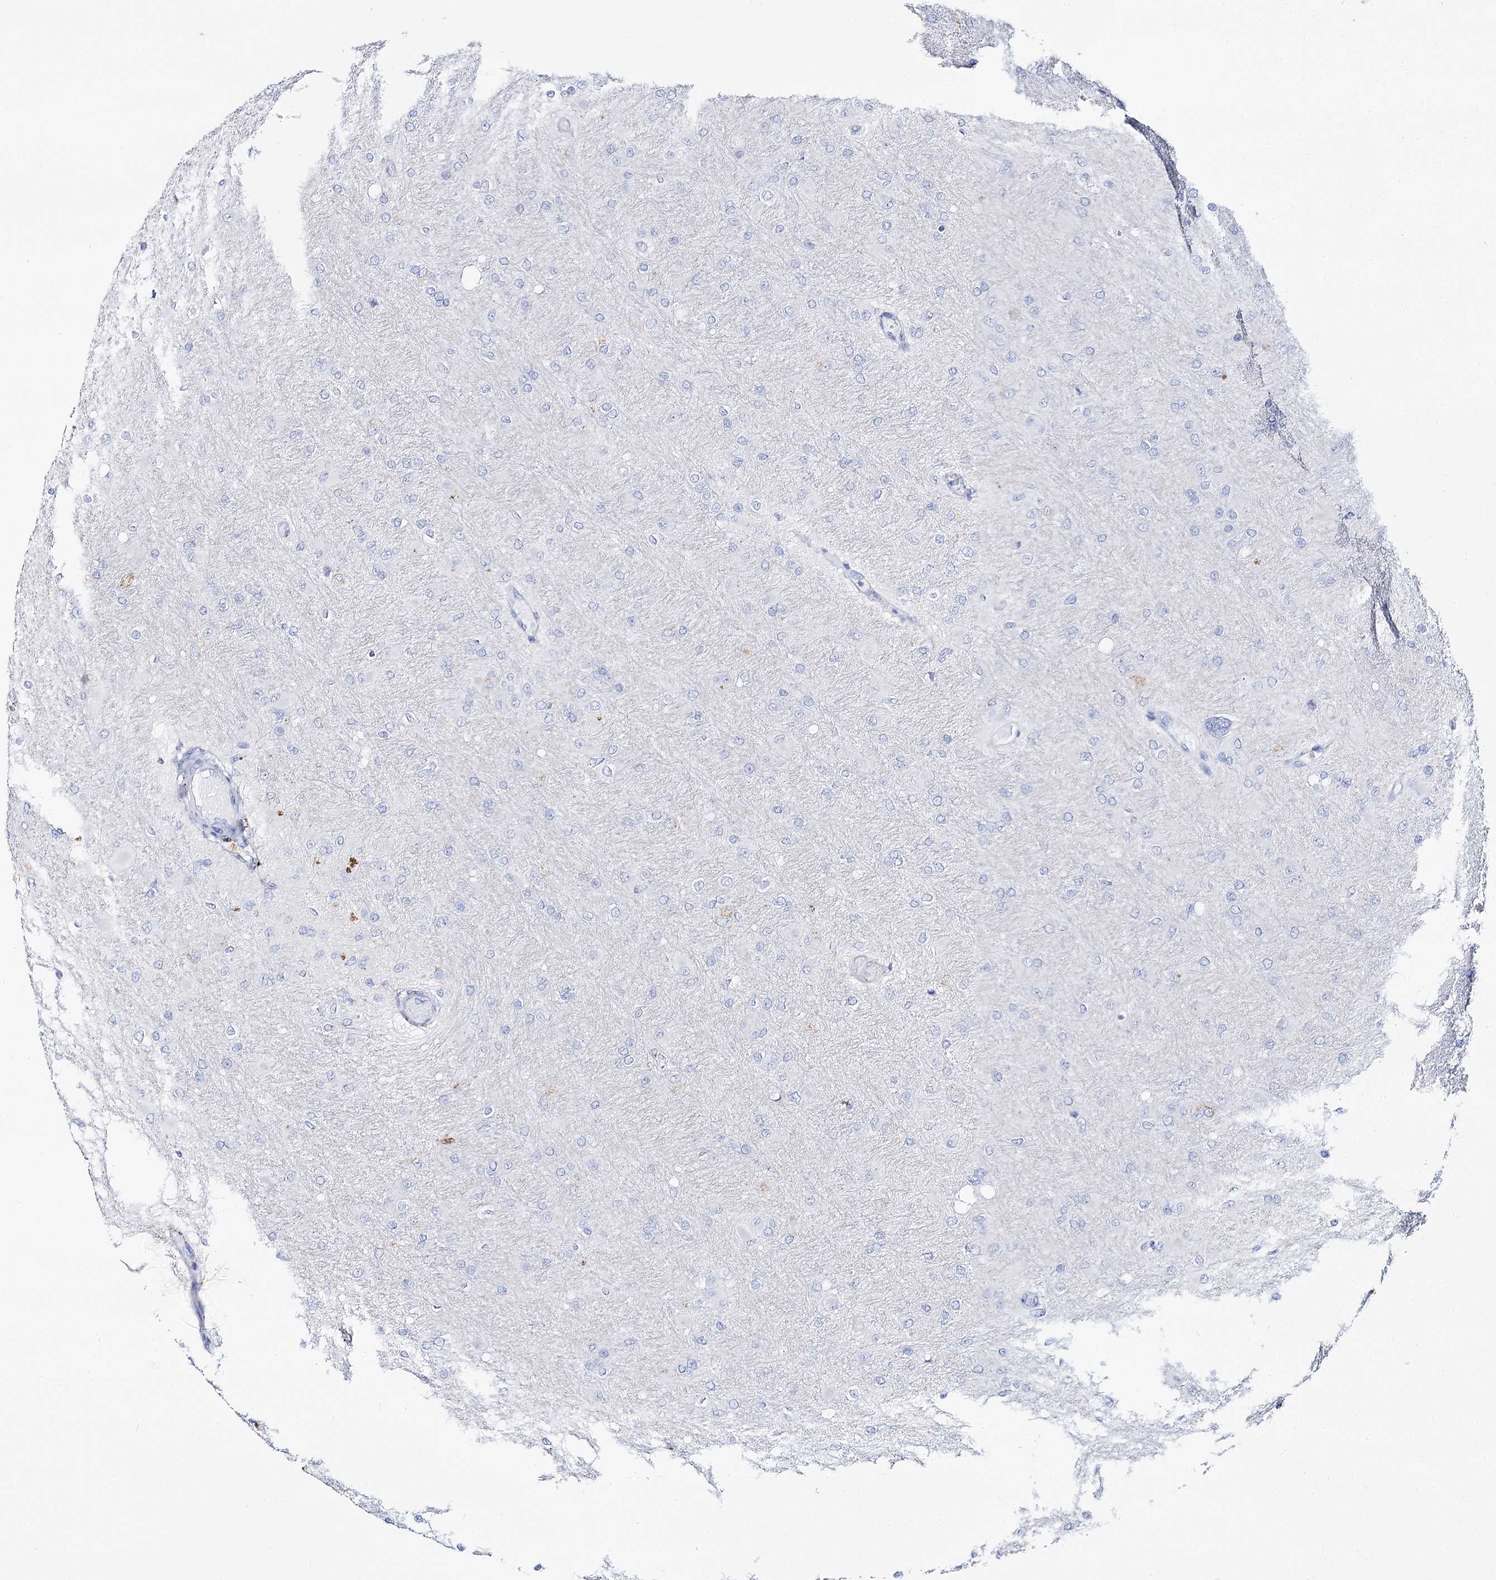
{"staining": {"intensity": "negative", "quantity": "none", "location": "none"}, "tissue": "glioma", "cell_type": "Tumor cells", "image_type": "cancer", "snomed": [{"axis": "morphology", "description": "Glioma, malignant, High grade"}, {"axis": "topography", "description": "Cerebral cortex"}], "caption": "Tumor cells are negative for protein expression in human malignant high-grade glioma.", "gene": "SLC3A1", "patient": {"sex": "female", "age": 36}}